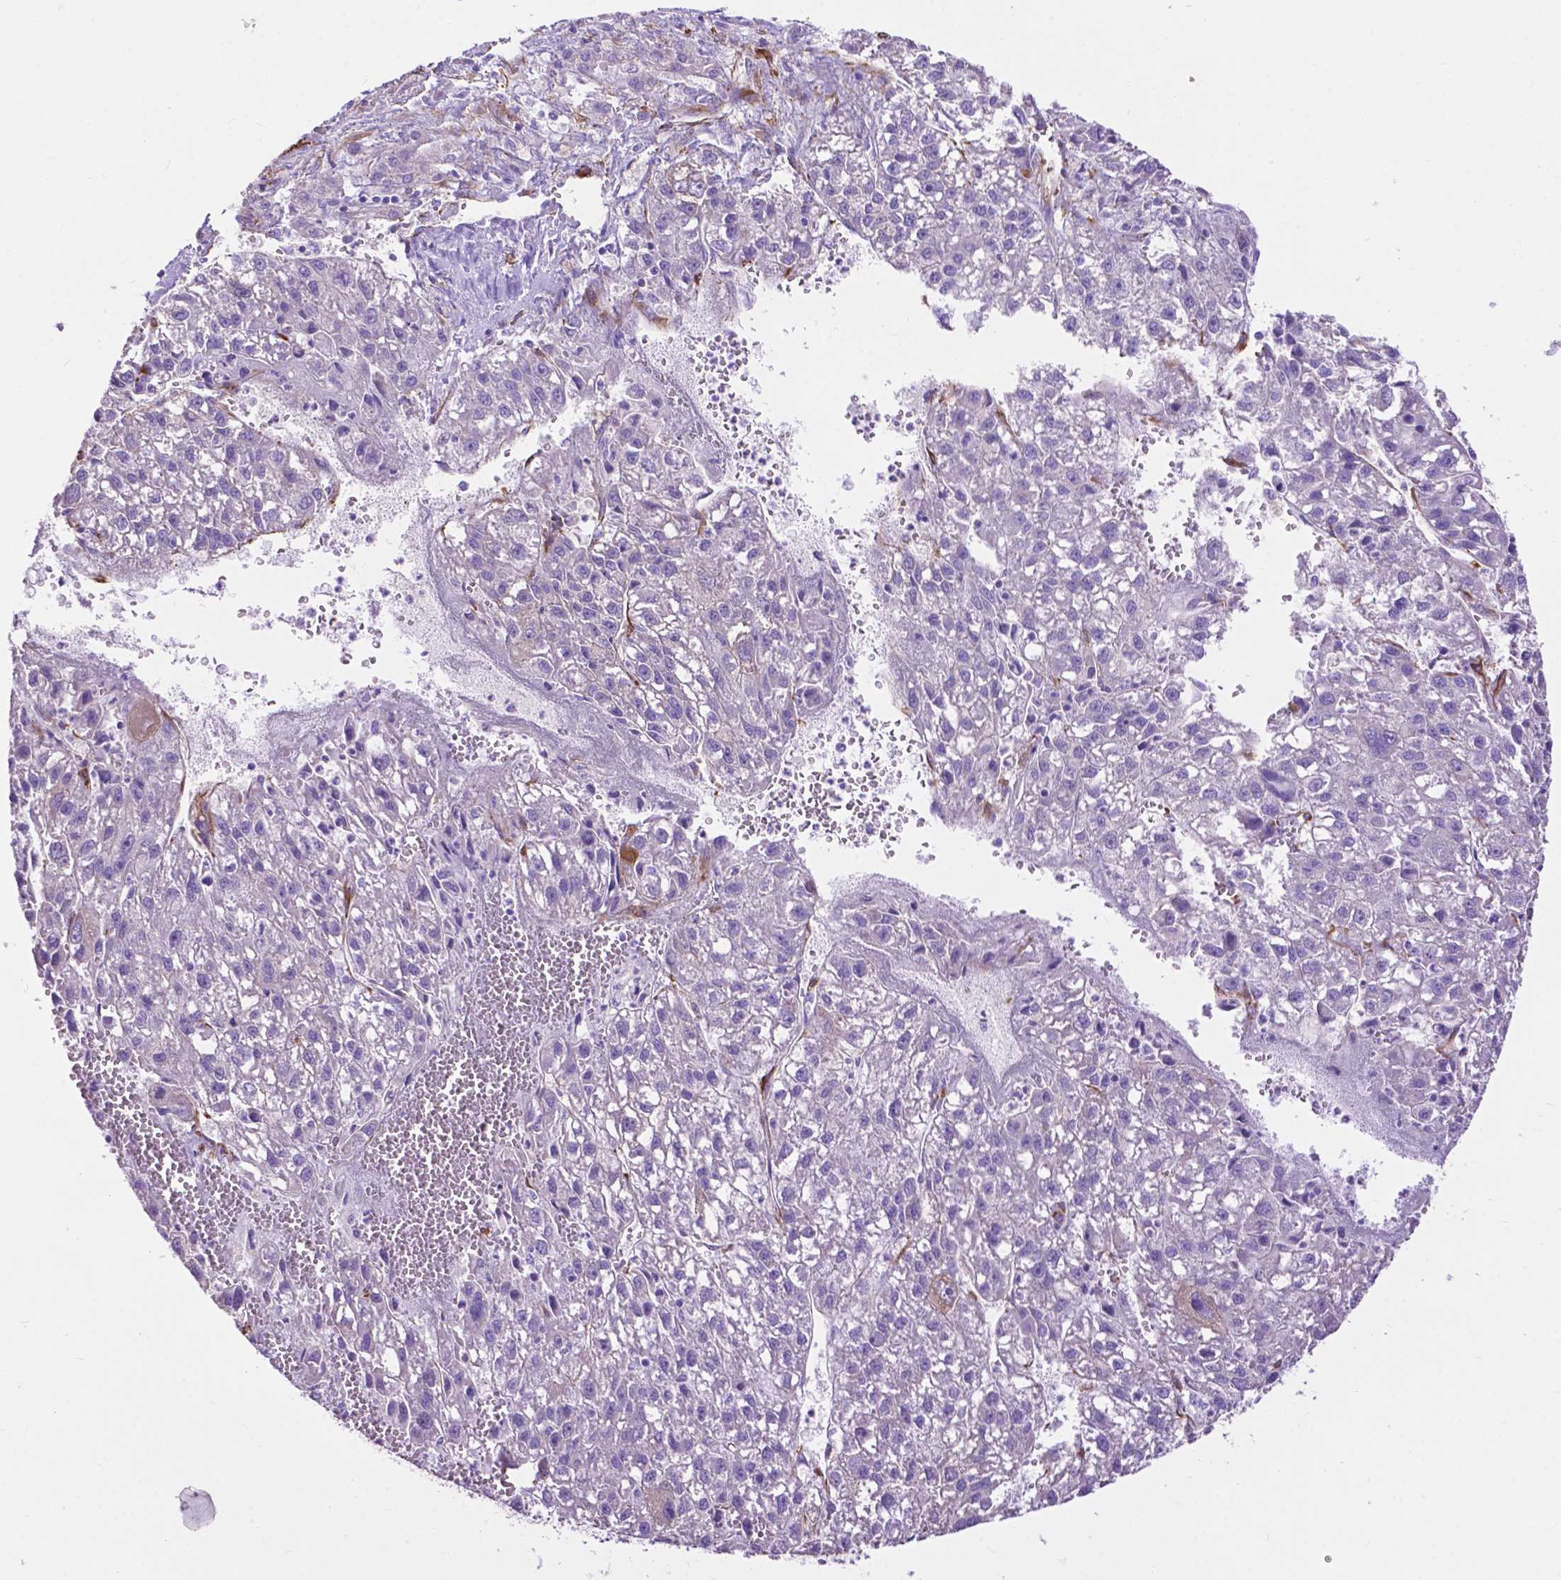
{"staining": {"intensity": "negative", "quantity": "none", "location": "none"}, "tissue": "liver cancer", "cell_type": "Tumor cells", "image_type": "cancer", "snomed": [{"axis": "morphology", "description": "Carcinoma, Hepatocellular, NOS"}, {"axis": "topography", "description": "Liver"}], "caption": "Hepatocellular carcinoma (liver) stained for a protein using immunohistochemistry (IHC) reveals no positivity tumor cells.", "gene": "PCDHA12", "patient": {"sex": "female", "age": 70}}